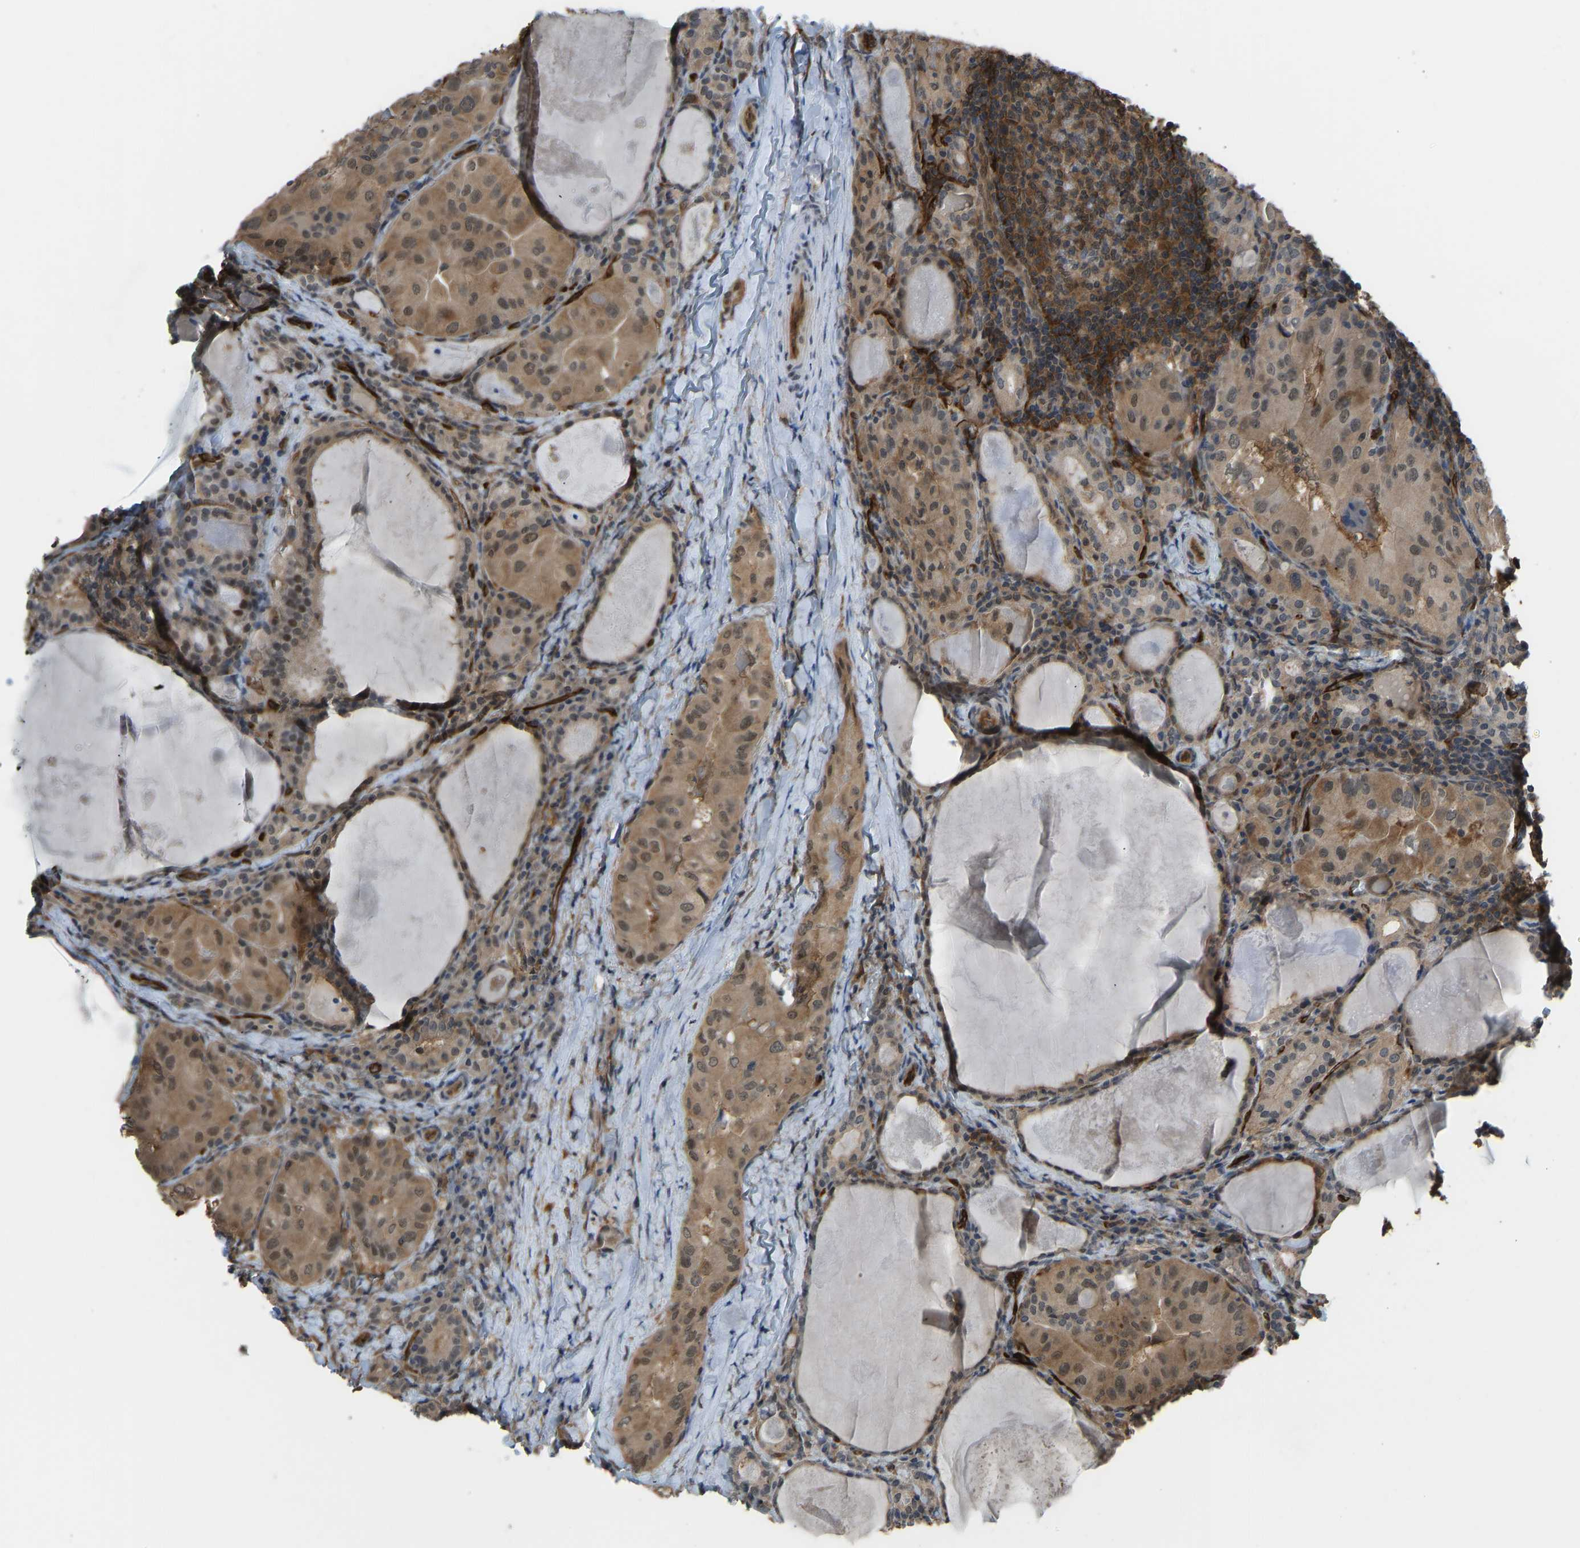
{"staining": {"intensity": "moderate", "quantity": ">75%", "location": "cytoplasmic/membranous,nuclear"}, "tissue": "thyroid cancer", "cell_type": "Tumor cells", "image_type": "cancer", "snomed": [{"axis": "morphology", "description": "Papillary adenocarcinoma, NOS"}, {"axis": "topography", "description": "Thyroid gland"}], "caption": "Thyroid cancer (papillary adenocarcinoma) tissue exhibits moderate cytoplasmic/membranous and nuclear expression in approximately >75% of tumor cells, visualized by immunohistochemistry.", "gene": "CCT8", "patient": {"sex": "female", "age": 42}}